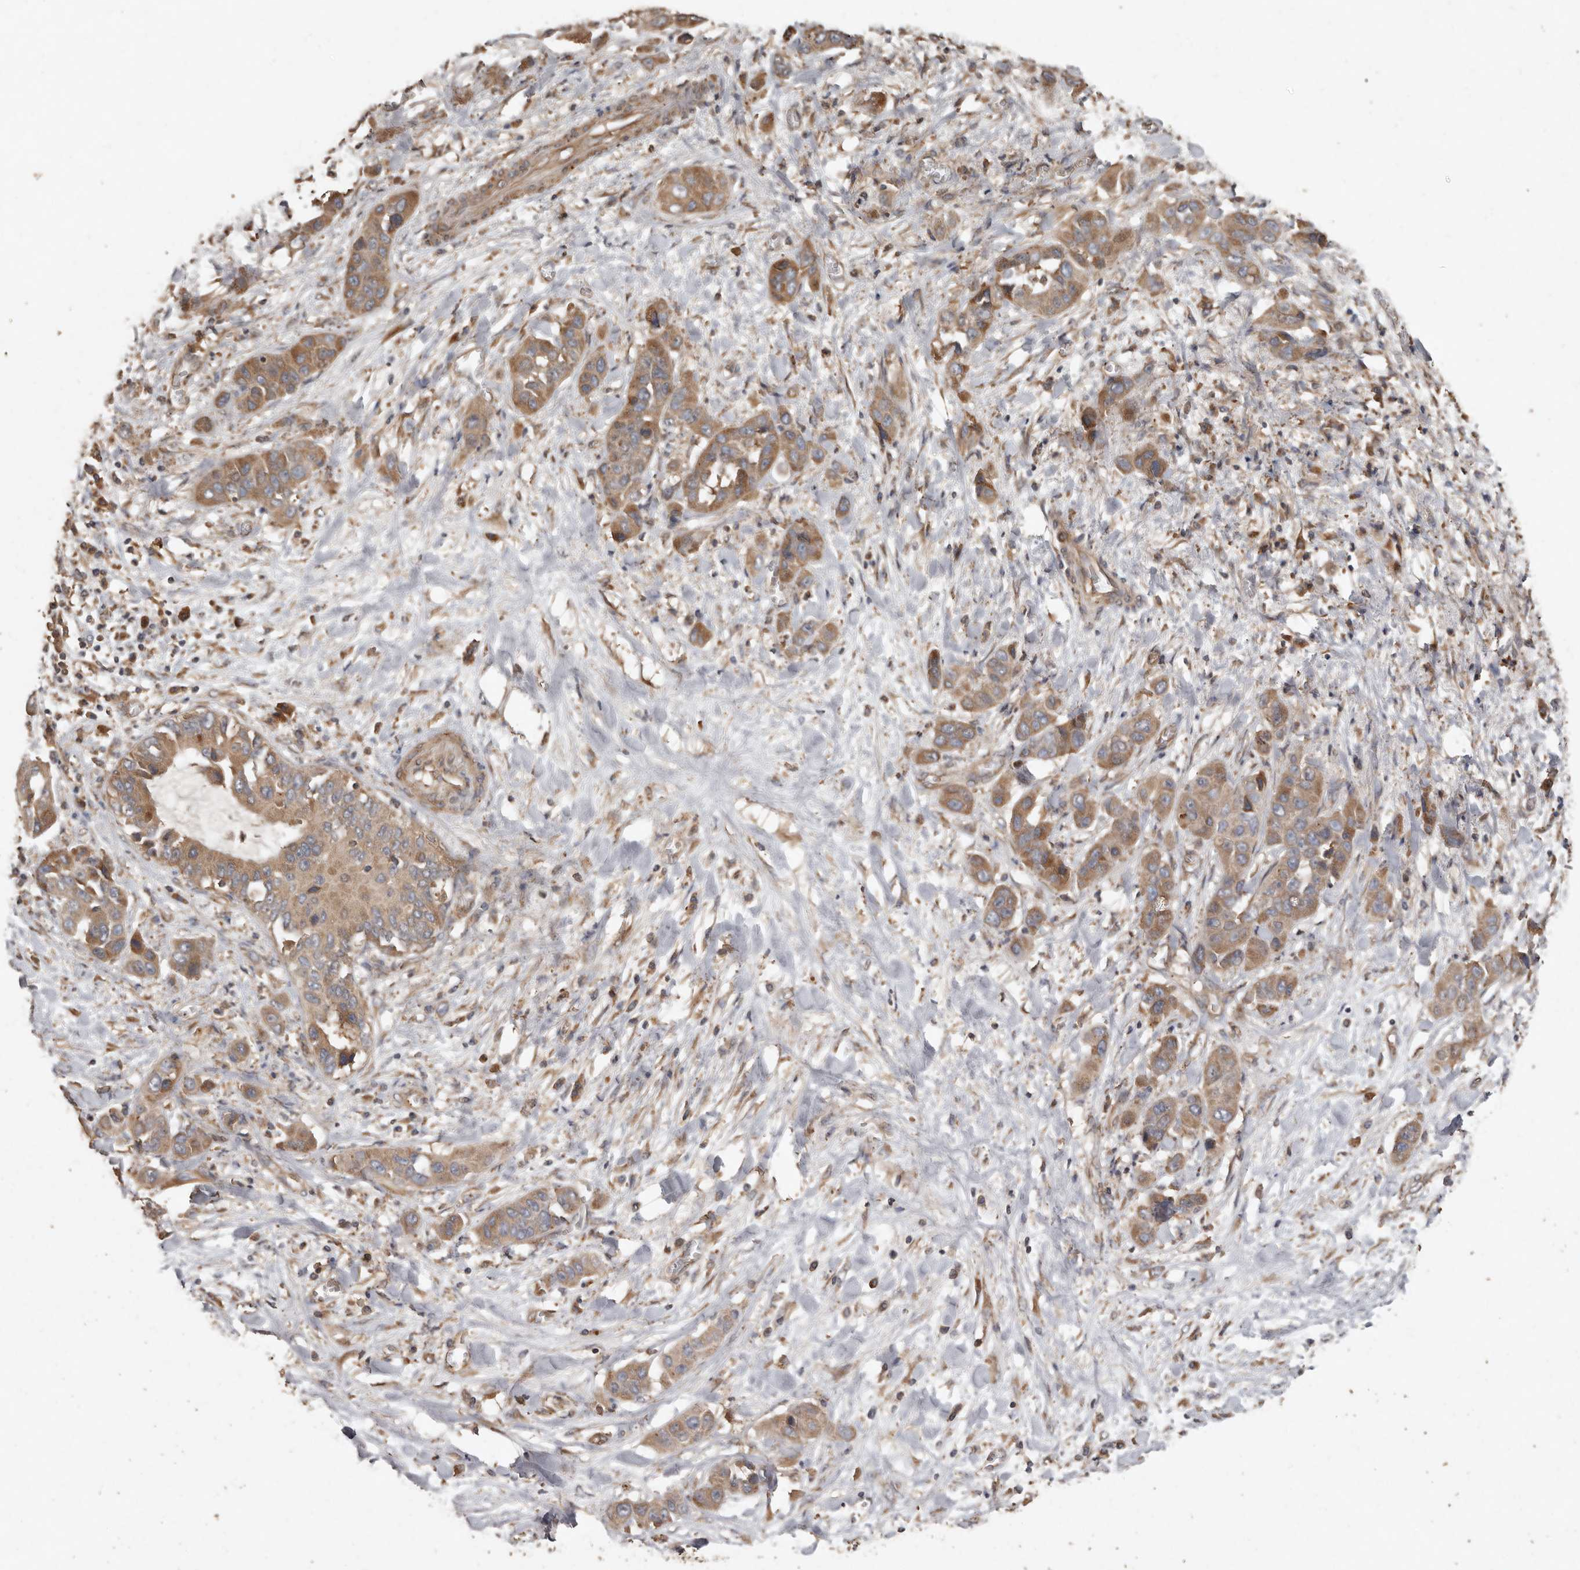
{"staining": {"intensity": "moderate", "quantity": ">75%", "location": "cytoplasmic/membranous"}, "tissue": "liver cancer", "cell_type": "Tumor cells", "image_type": "cancer", "snomed": [{"axis": "morphology", "description": "Cholangiocarcinoma"}, {"axis": "topography", "description": "Liver"}], "caption": "Liver cholangiocarcinoma stained with a protein marker demonstrates moderate staining in tumor cells.", "gene": "FLCN", "patient": {"sex": "female", "age": 52}}